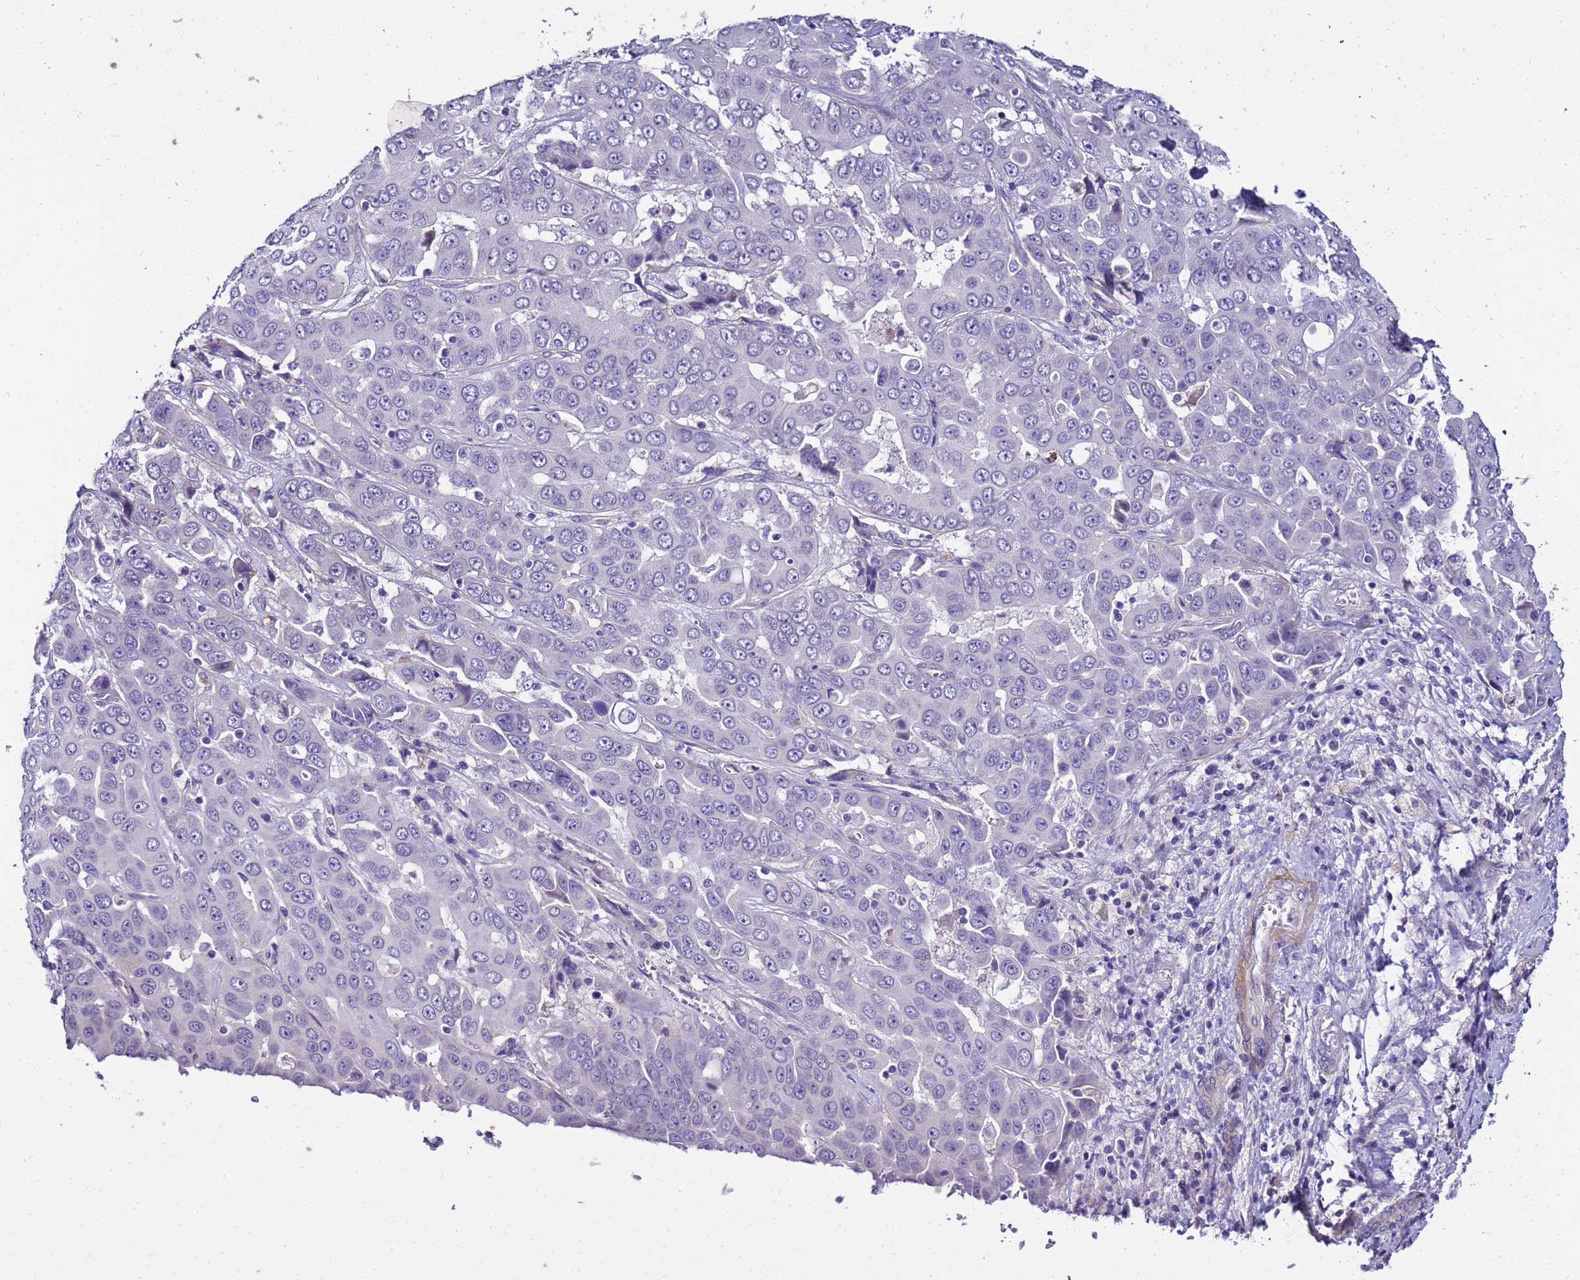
{"staining": {"intensity": "negative", "quantity": "none", "location": "none"}, "tissue": "liver cancer", "cell_type": "Tumor cells", "image_type": "cancer", "snomed": [{"axis": "morphology", "description": "Cholangiocarcinoma"}, {"axis": "topography", "description": "Liver"}], "caption": "Immunohistochemistry image of human cholangiocarcinoma (liver) stained for a protein (brown), which shows no expression in tumor cells.", "gene": "FAM166B", "patient": {"sex": "female", "age": 52}}